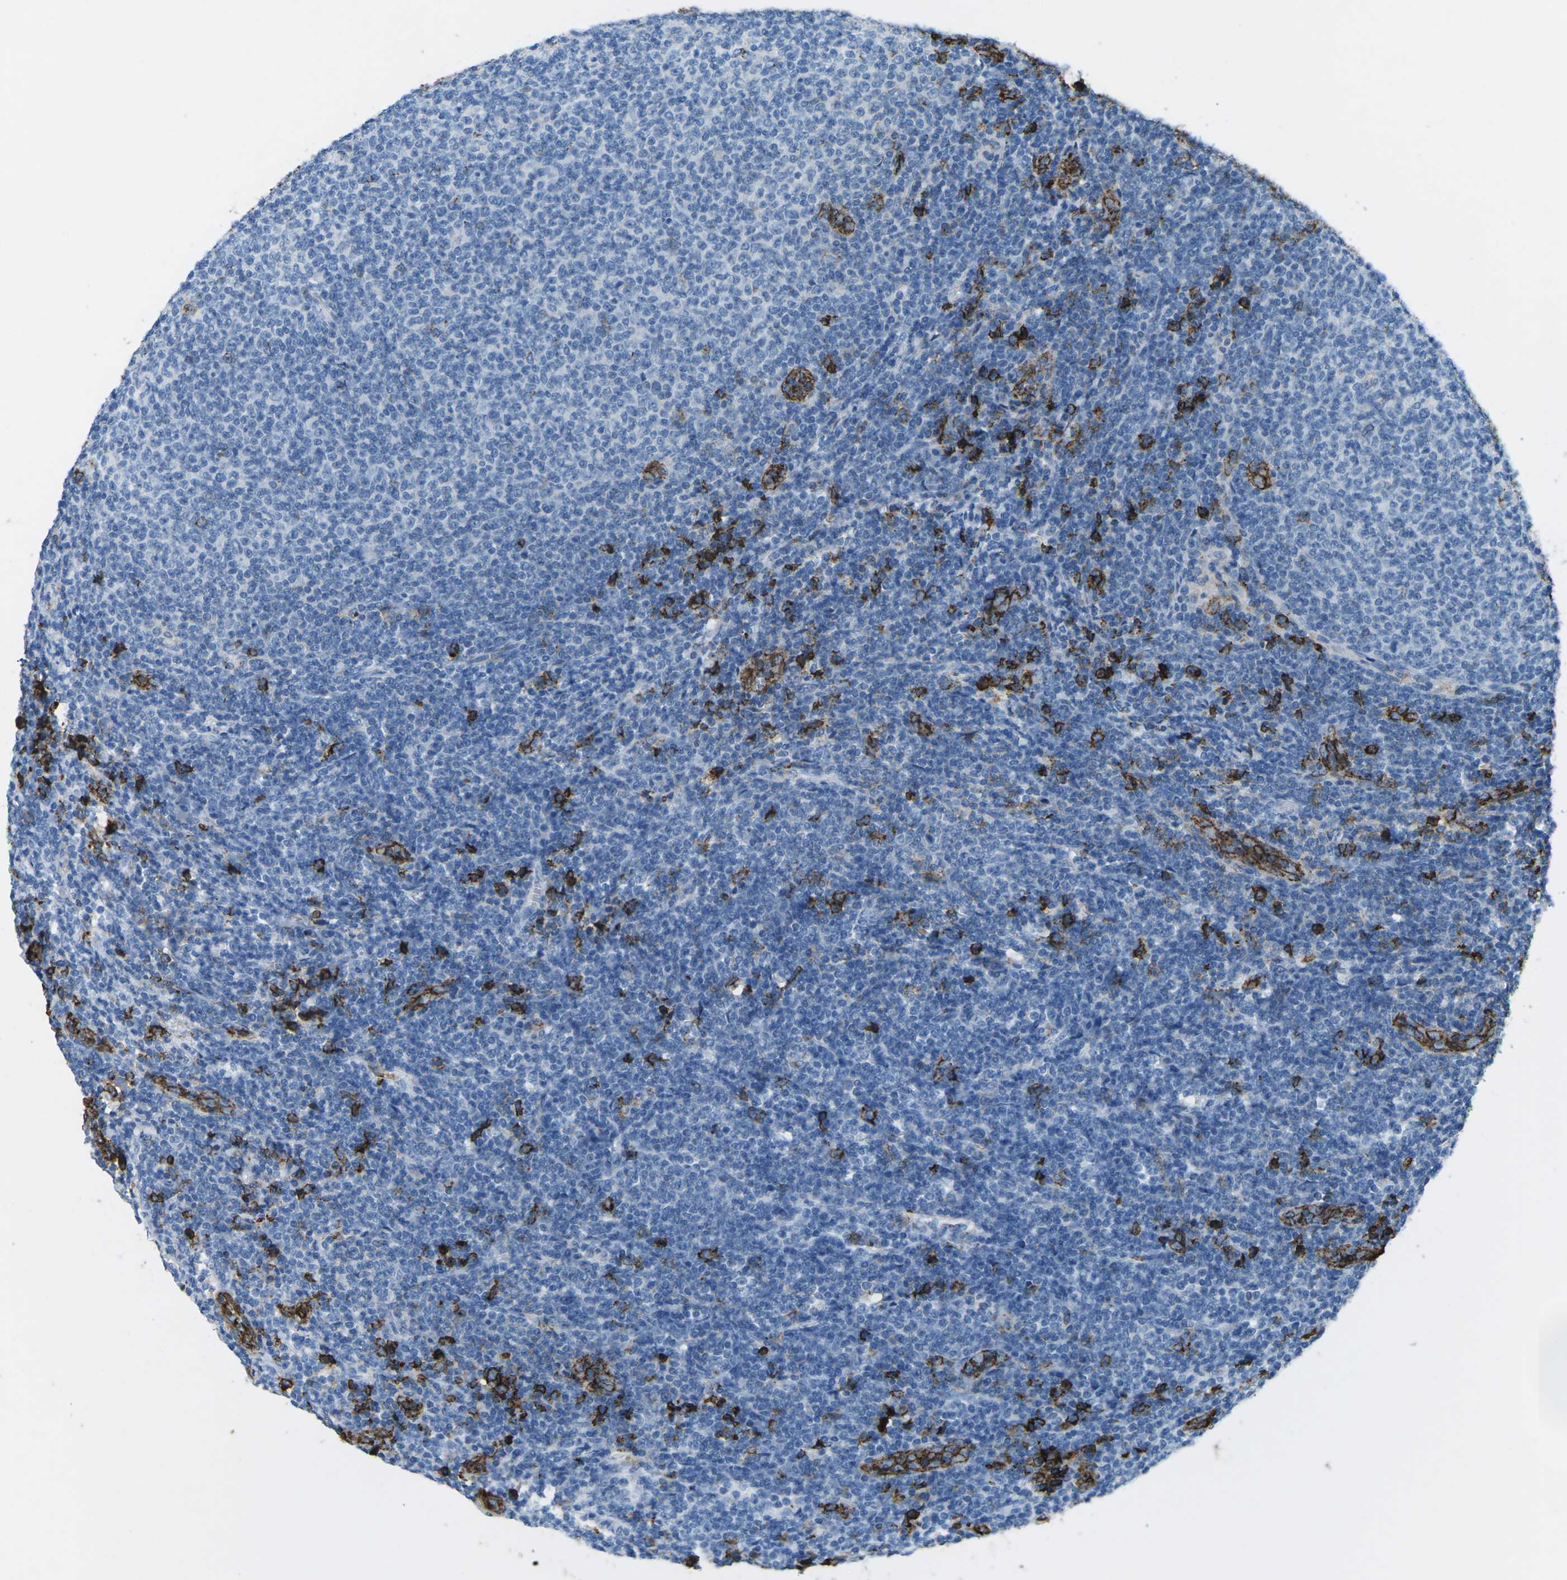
{"staining": {"intensity": "negative", "quantity": "none", "location": "none"}, "tissue": "lymphoma", "cell_type": "Tumor cells", "image_type": "cancer", "snomed": [{"axis": "morphology", "description": "Malignant lymphoma, non-Hodgkin's type, Low grade"}, {"axis": "topography", "description": "Lymph node"}], "caption": "Immunohistochemical staining of lymphoma displays no significant staining in tumor cells. (Stains: DAB (3,3'-diaminobenzidine) IHC with hematoxylin counter stain, Microscopy: brightfield microscopy at high magnification).", "gene": "CTAGE1", "patient": {"sex": "male", "age": 66}}